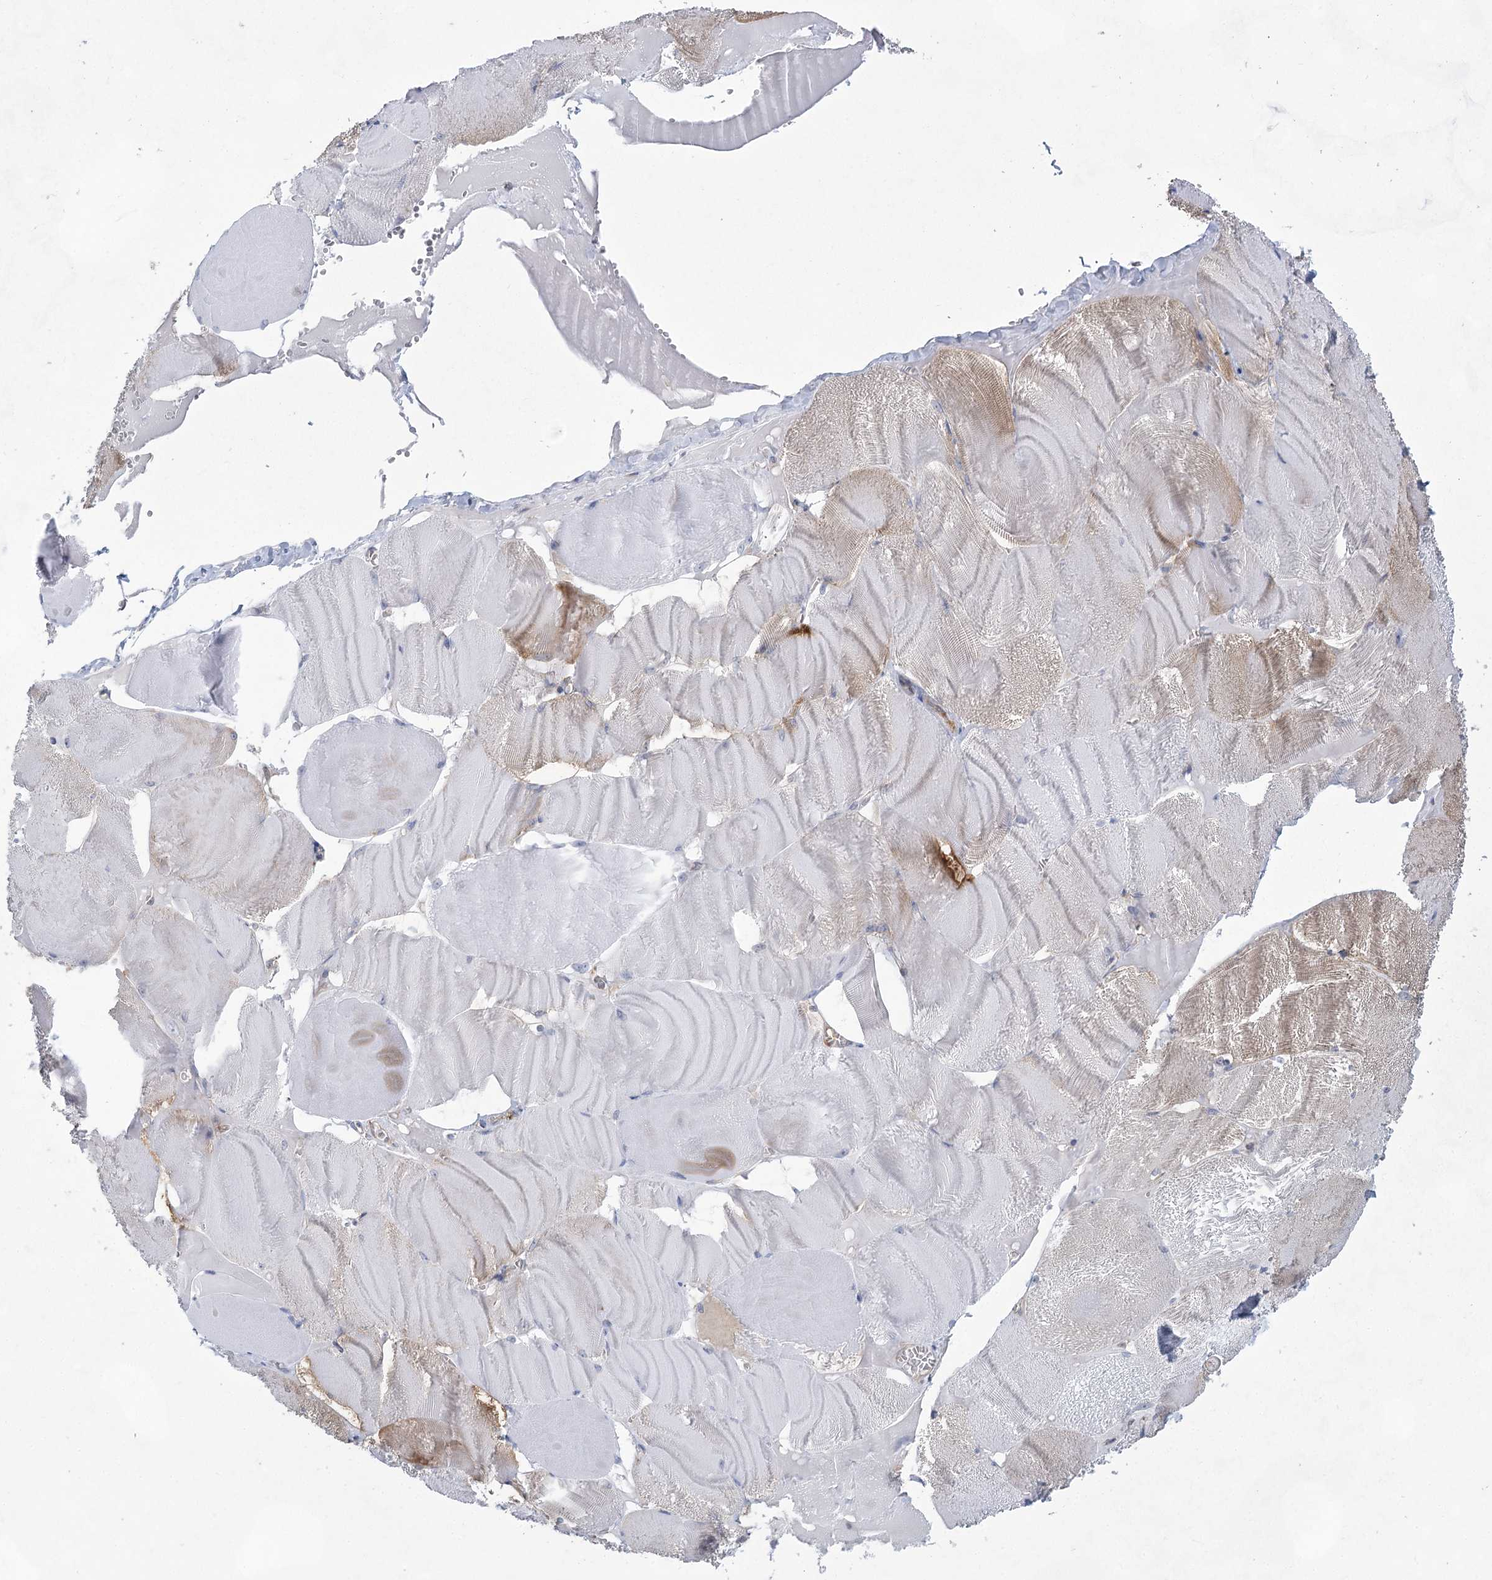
{"staining": {"intensity": "negative", "quantity": "none", "location": "none"}, "tissue": "skeletal muscle", "cell_type": "Myocytes", "image_type": "normal", "snomed": [{"axis": "morphology", "description": "Normal tissue, NOS"}, {"axis": "morphology", "description": "Basal cell carcinoma"}, {"axis": "topography", "description": "Skeletal muscle"}], "caption": "Immunohistochemistry of normal skeletal muscle exhibits no positivity in myocytes.", "gene": "EIF3A", "patient": {"sex": "female", "age": 64}}